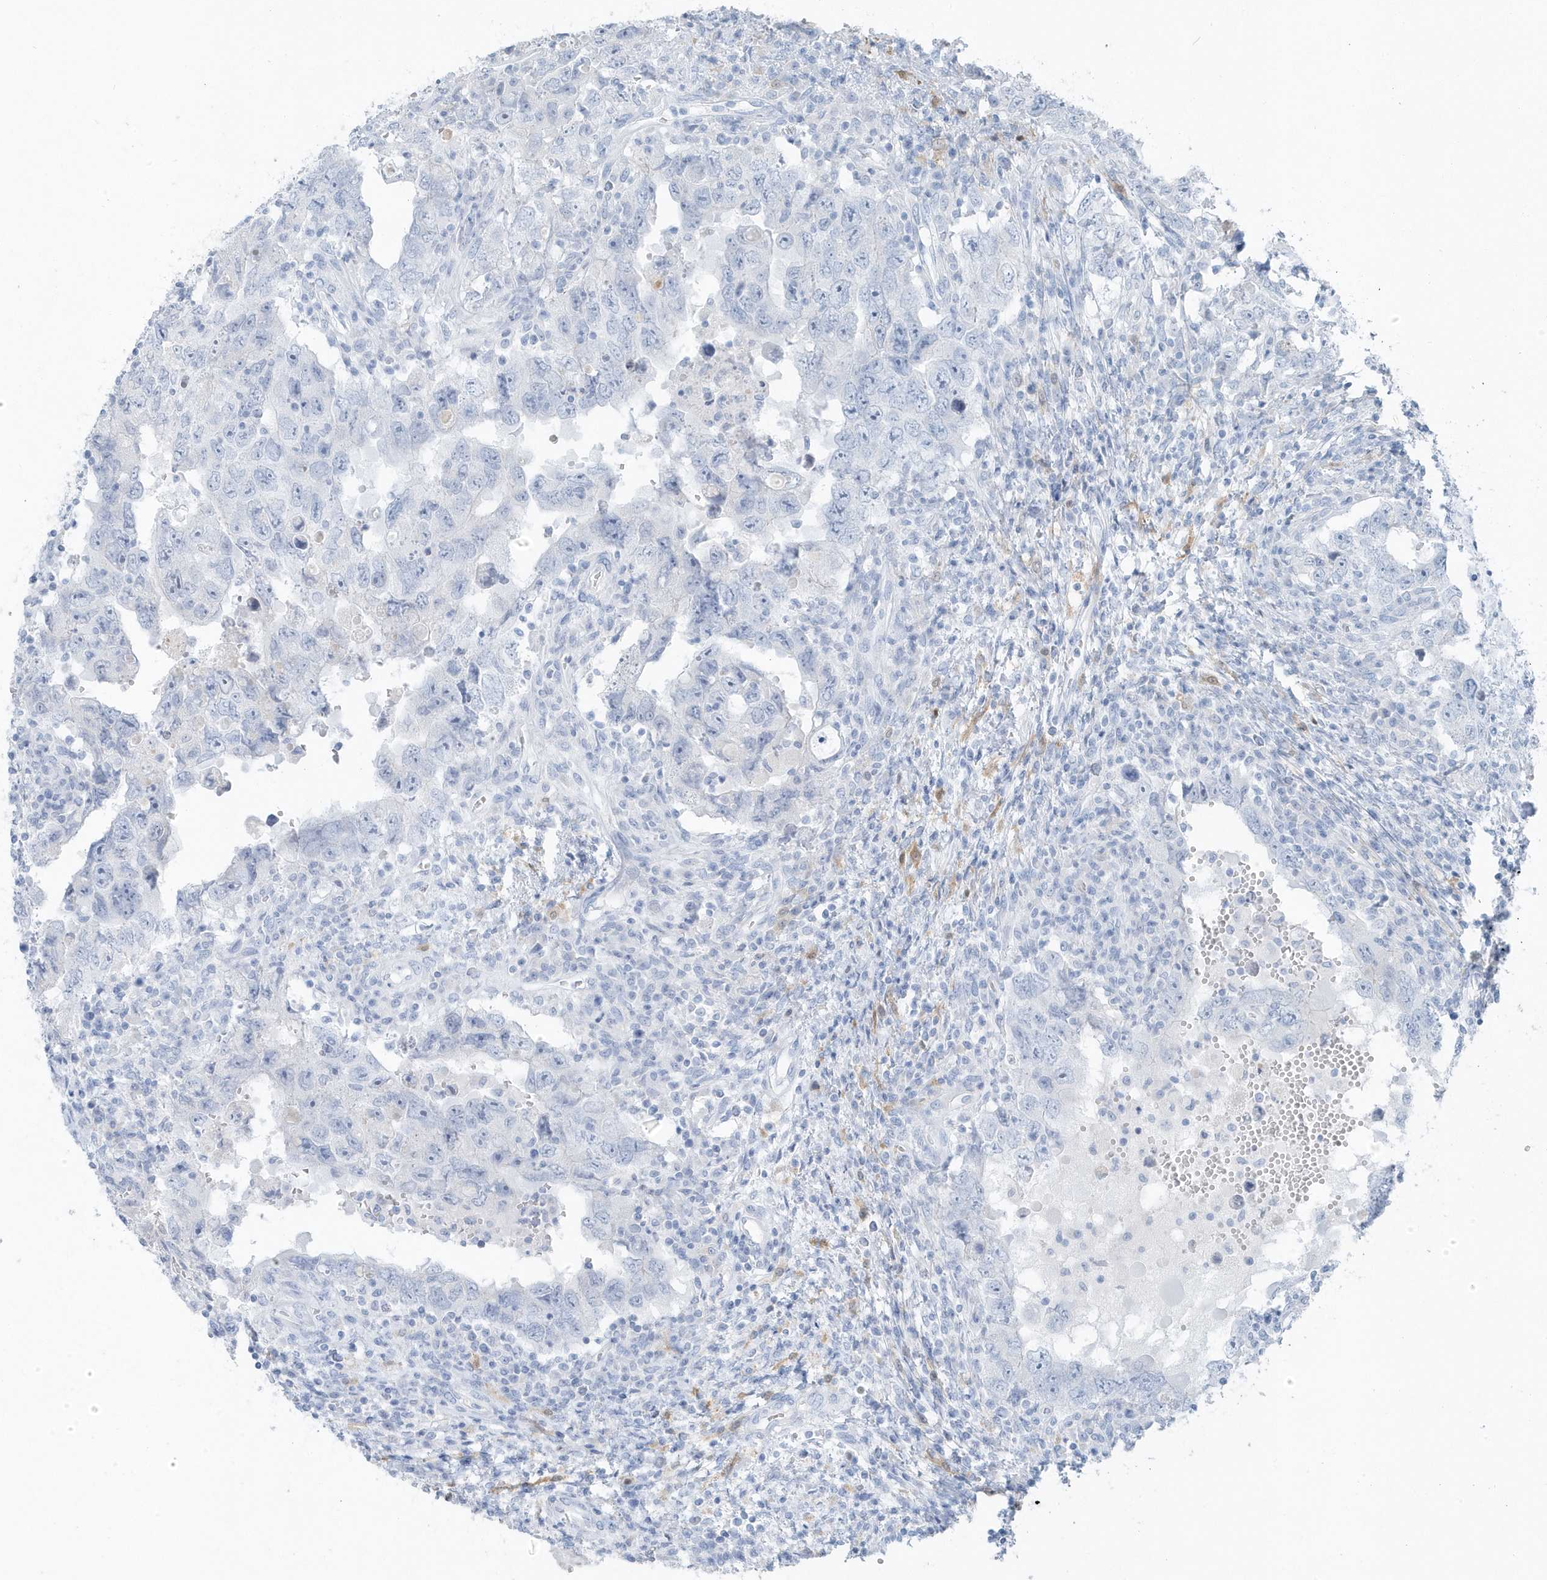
{"staining": {"intensity": "negative", "quantity": "none", "location": "none"}, "tissue": "testis cancer", "cell_type": "Tumor cells", "image_type": "cancer", "snomed": [{"axis": "morphology", "description": "Carcinoma, Embryonal, NOS"}, {"axis": "topography", "description": "Testis"}], "caption": "Immunohistochemistry of embryonal carcinoma (testis) demonstrates no positivity in tumor cells. (DAB (3,3'-diaminobenzidine) IHC visualized using brightfield microscopy, high magnification).", "gene": "FAM98A", "patient": {"sex": "male", "age": 26}}